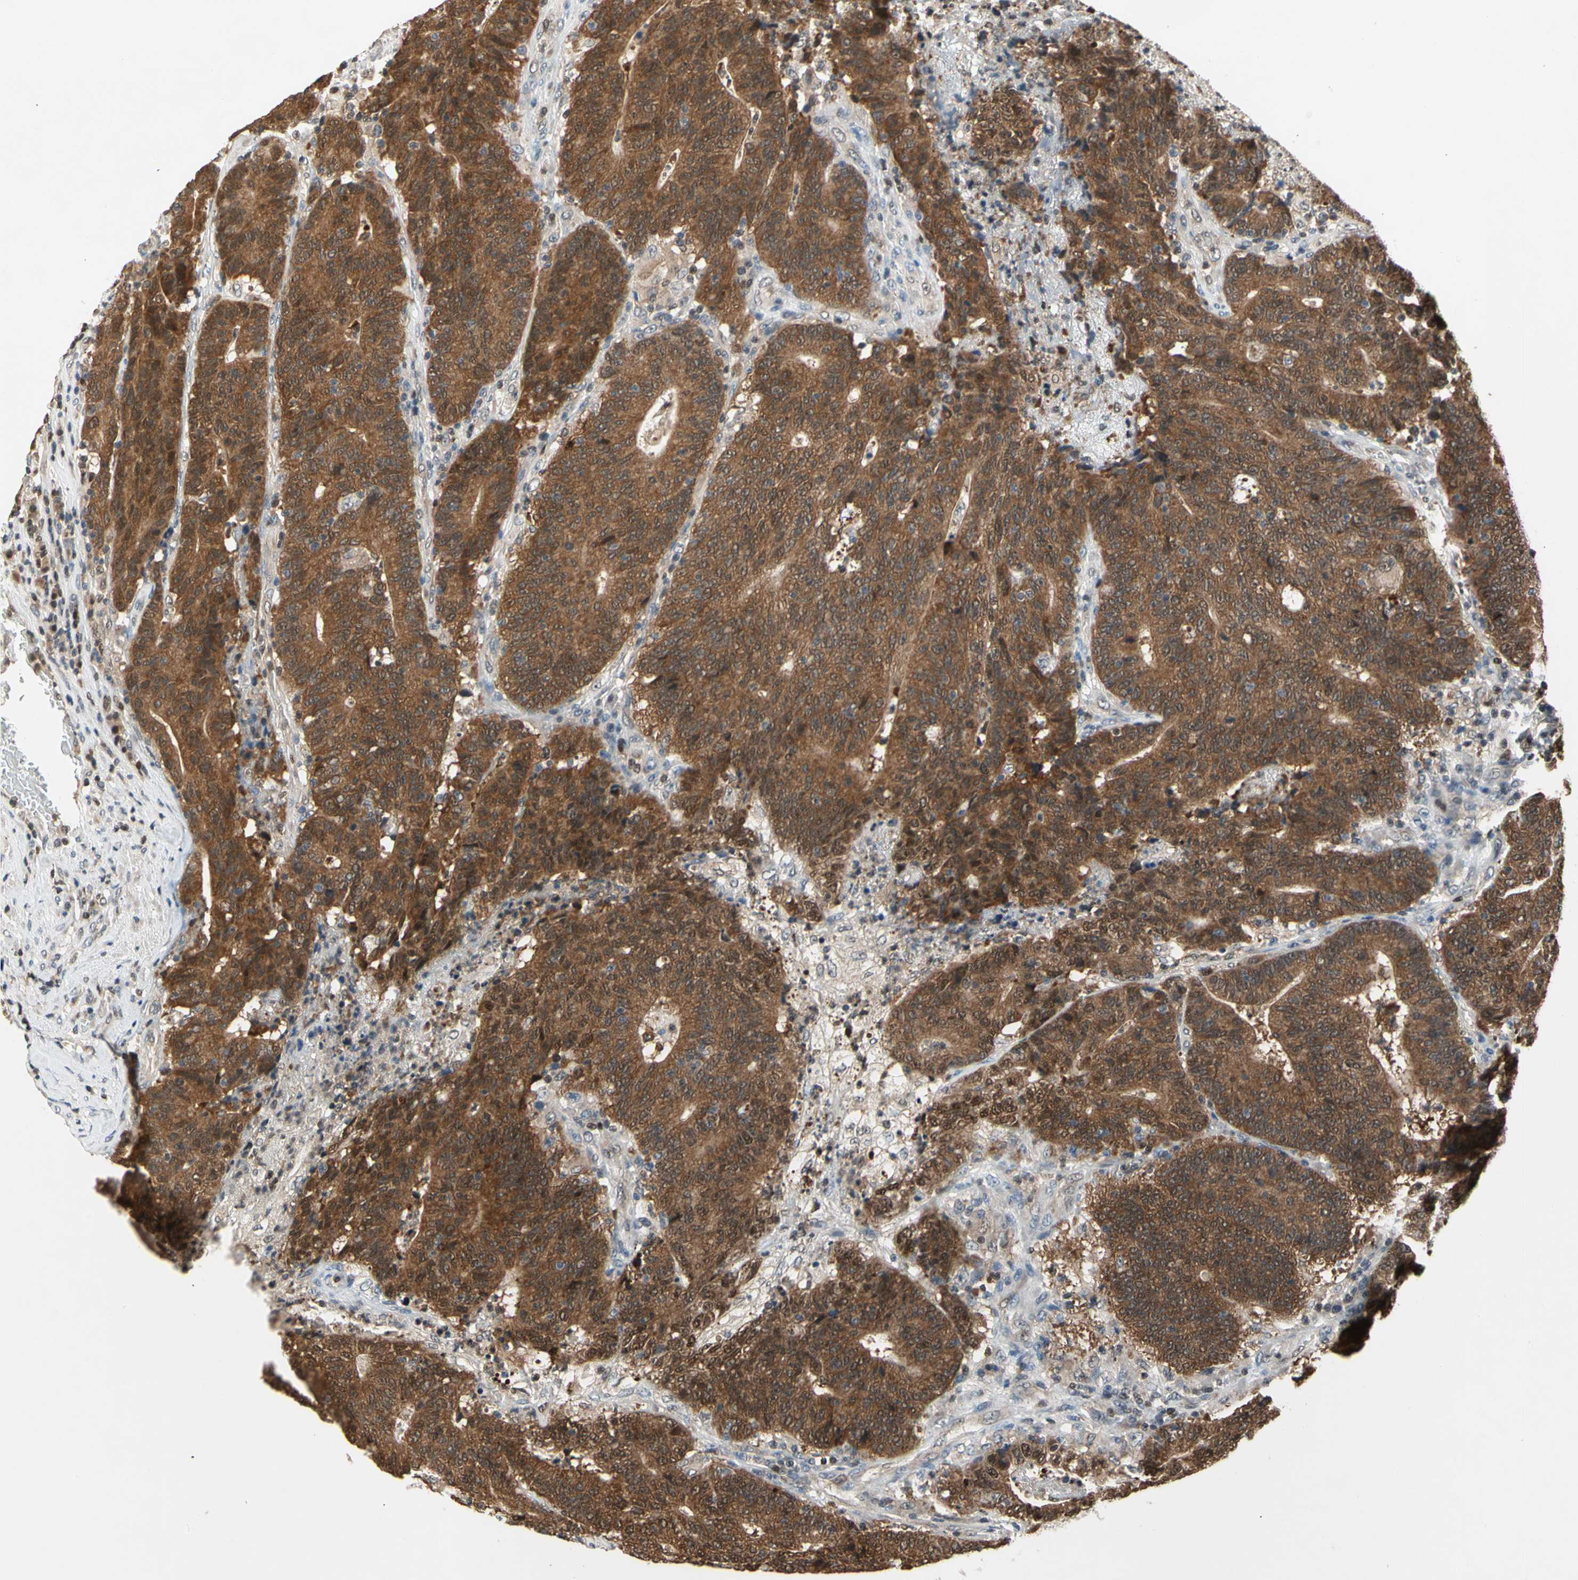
{"staining": {"intensity": "moderate", "quantity": ">75%", "location": "cytoplasmic/membranous"}, "tissue": "colorectal cancer", "cell_type": "Tumor cells", "image_type": "cancer", "snomed": [{"axis": "morphology", "description": "Normal tissue, NOS"}, {"axis": "morphology", "description": "Adenocarcinoma, NOS"}, {"axis": "topography", "description": "Colon"}], "caption": "Tumor cells display moderate cytoplasmic/membranous positivity in about >75% of cells in colorectal cancer.", "gene": "GSR", "patient": {"sex": "female", "age": 75}}